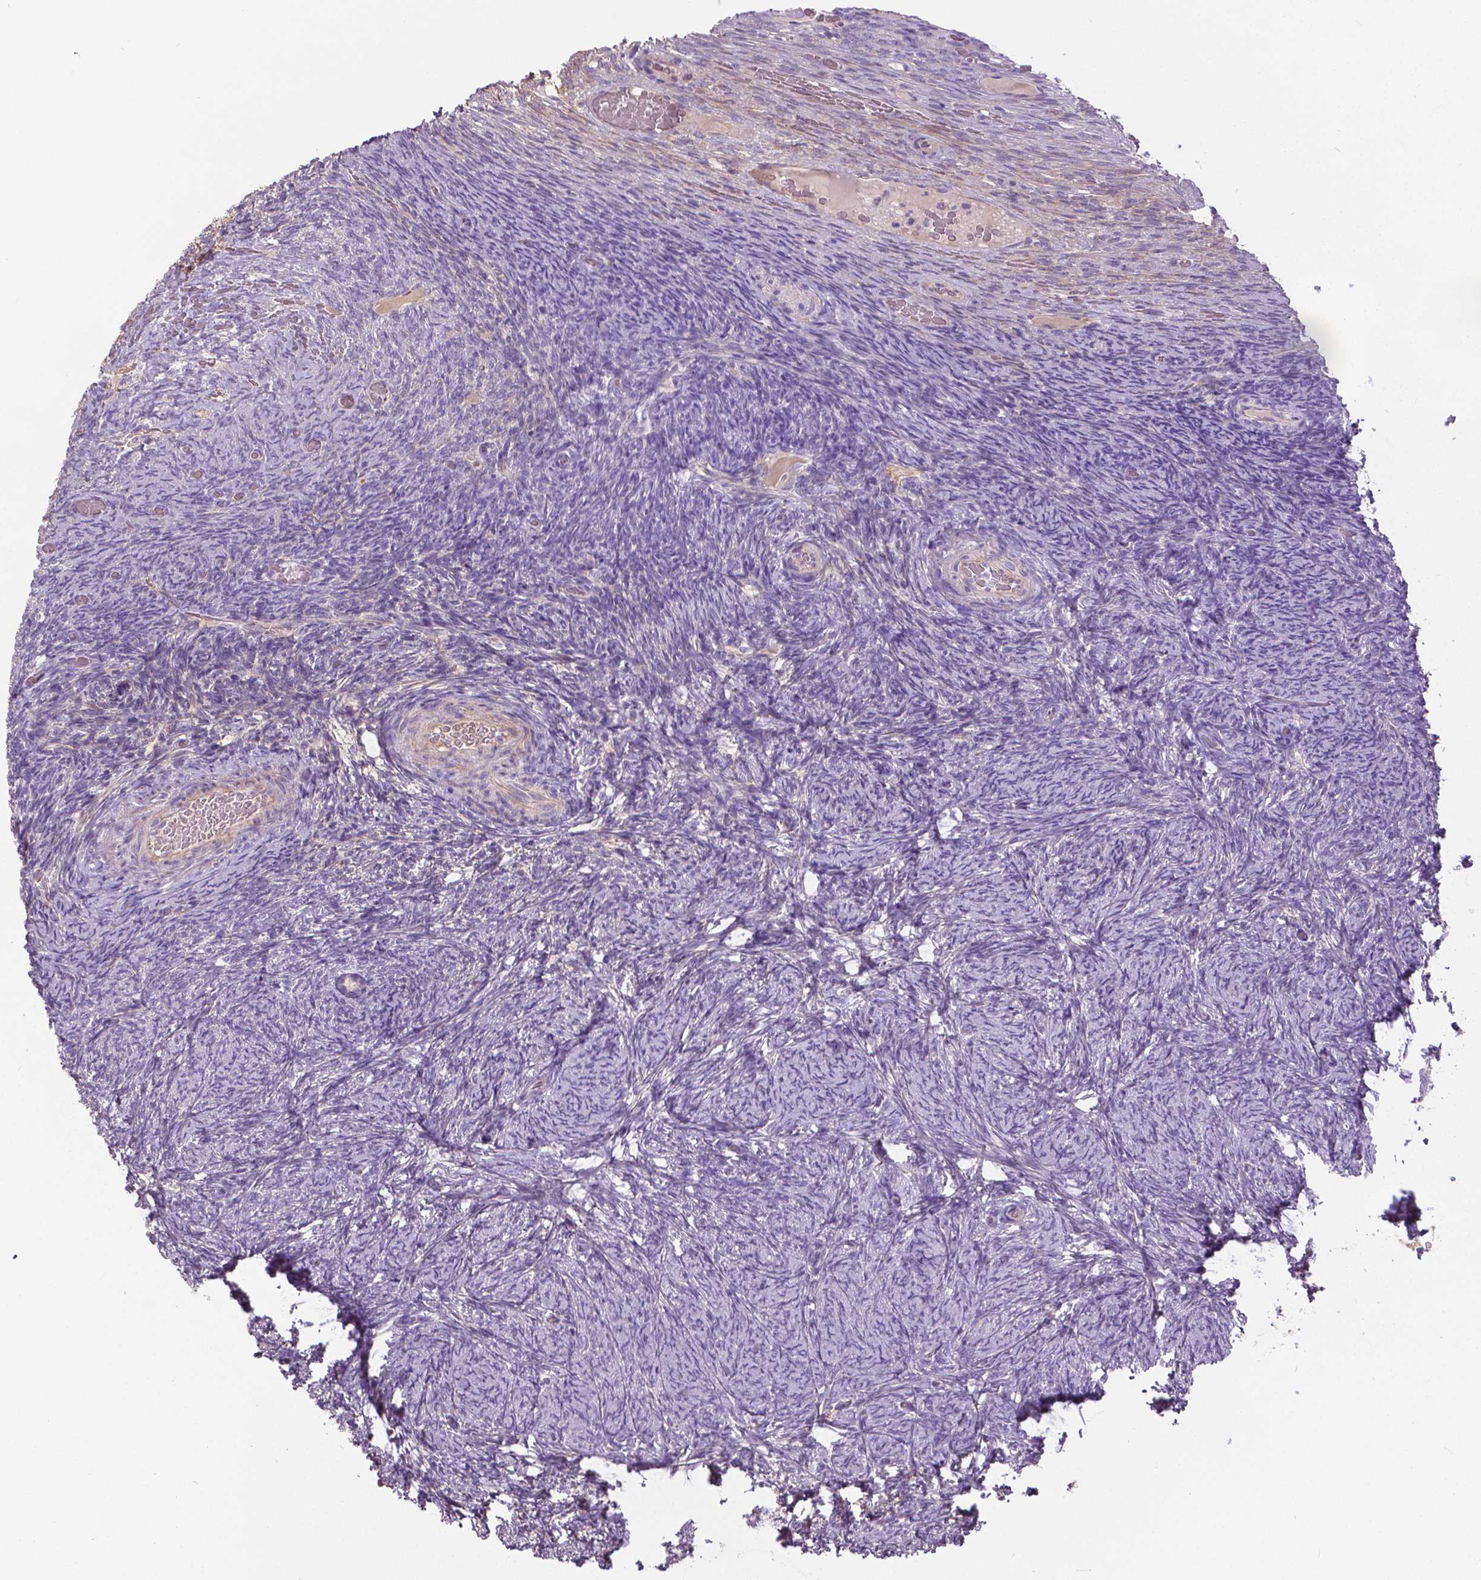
{"staining": {"intensity": "negative", "quantity": "none", "location": "none"}, "tissue": "ovary", "cell_type": "Ovarian stroma cells", "image_type": "normal", "snomed": [{"axis": "morphology", "description": "Normal tissue, NOS"}, {"axis": "topography", "description": "Ovary"}], "caption": "Immunohistochemistry image of normal ovary: ovary stained with DAB reveals no significant protein expression in ovarian stroma cells. Nuclei are stained in blue.", "gene": "ANXA13", "patient": {"sex": "female", "age": 34}}